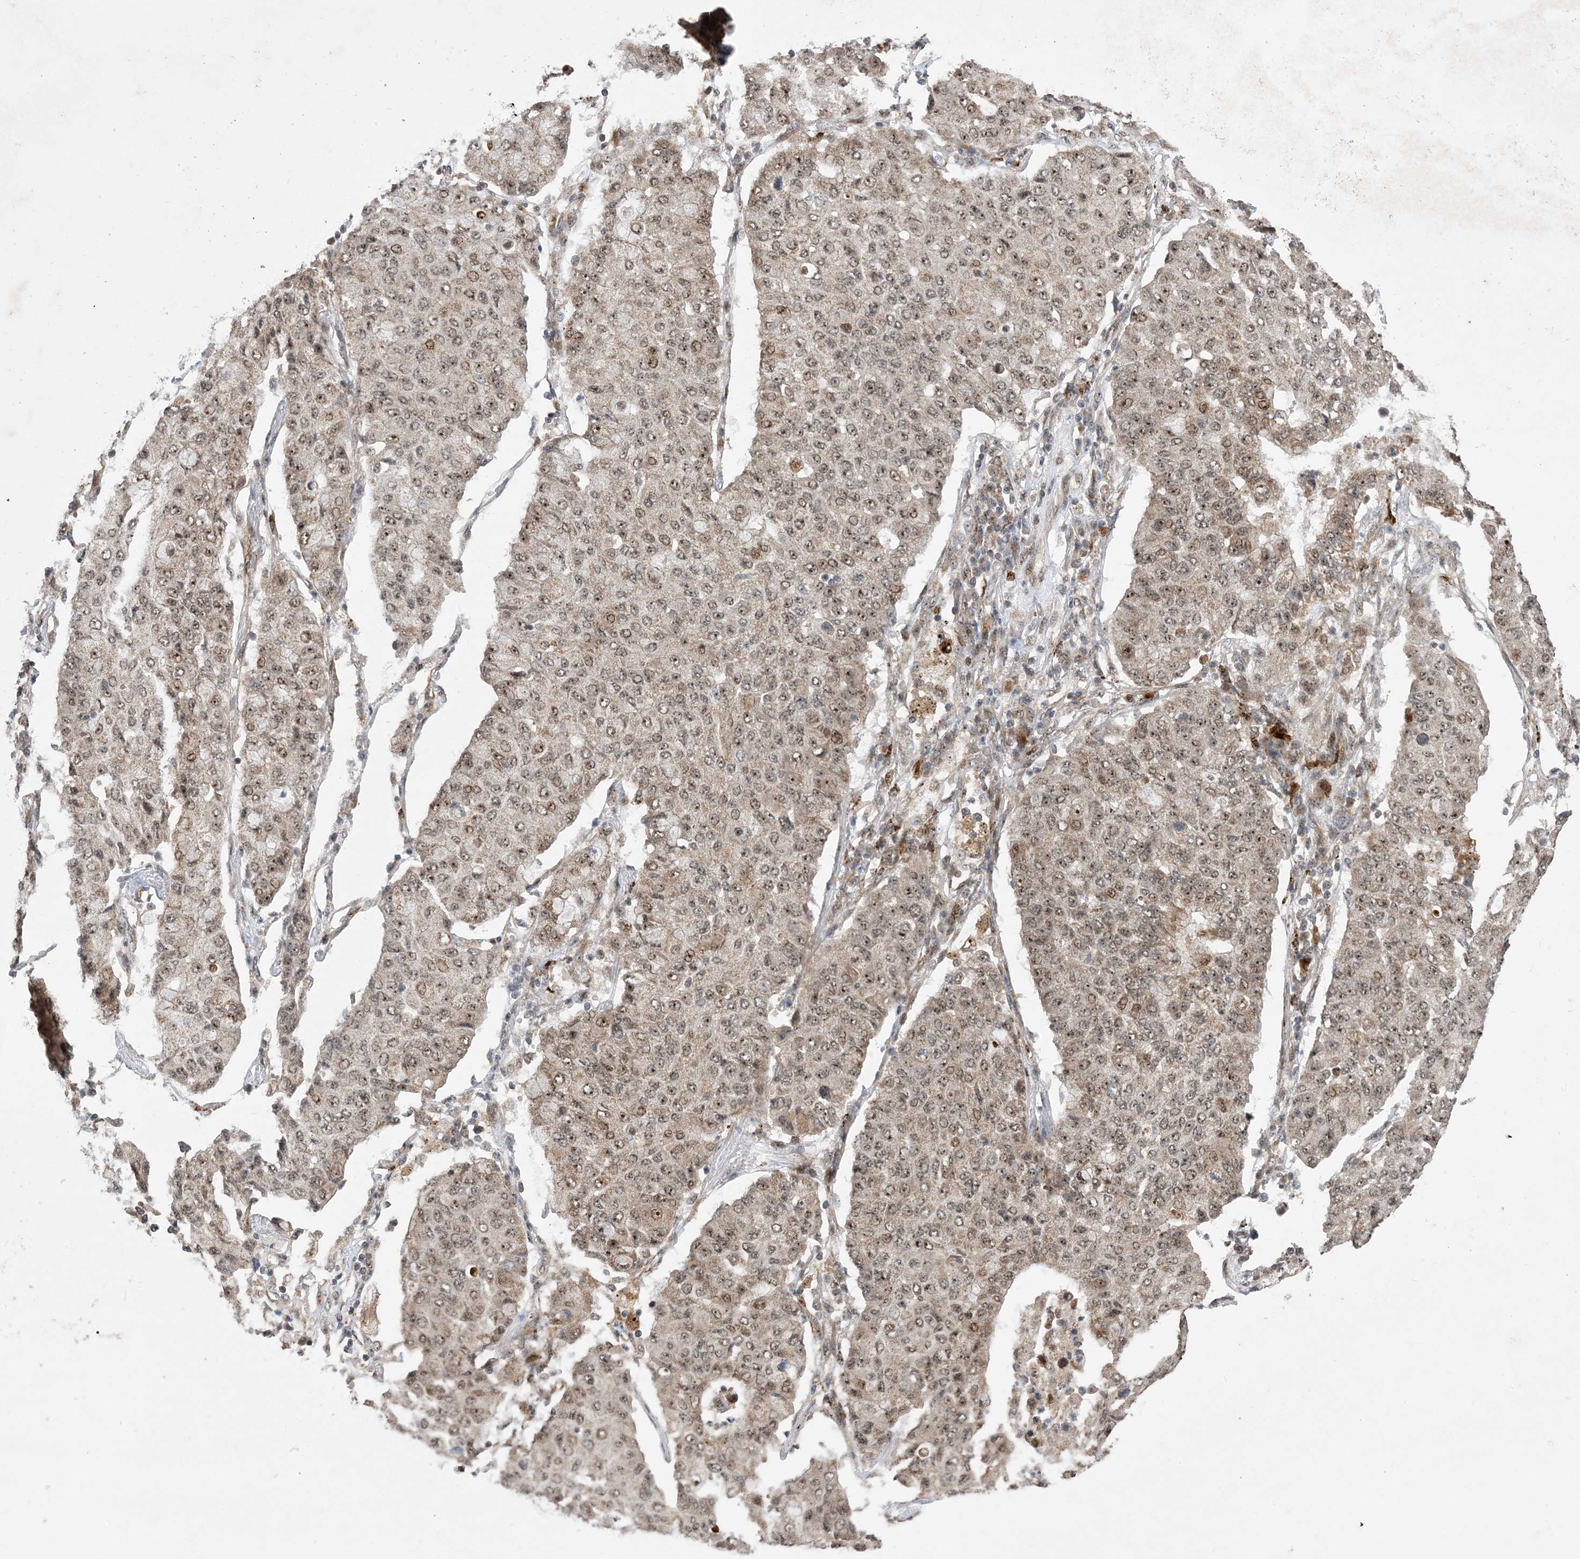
{"staining": {"intensity": "moderate", "quantity": ">75%", "location": "nuclear"}, "tissue": "lung cancer", "cell_type": "Tumor cells", "image_type": "cancer", "snomed": [{"axis": "morphology", "description": "Squamous cell carcinoma, NOS"}, {"axis": "topography", "description": "Lung"}], "caption": "This is an image of IHC staining of lung cancer (squamous cell carcinoma), which shows moderate staining in the nuclear of tumor cells.", "gene": "FAM9B", "patient": {"sex": "male", "age": 74}}